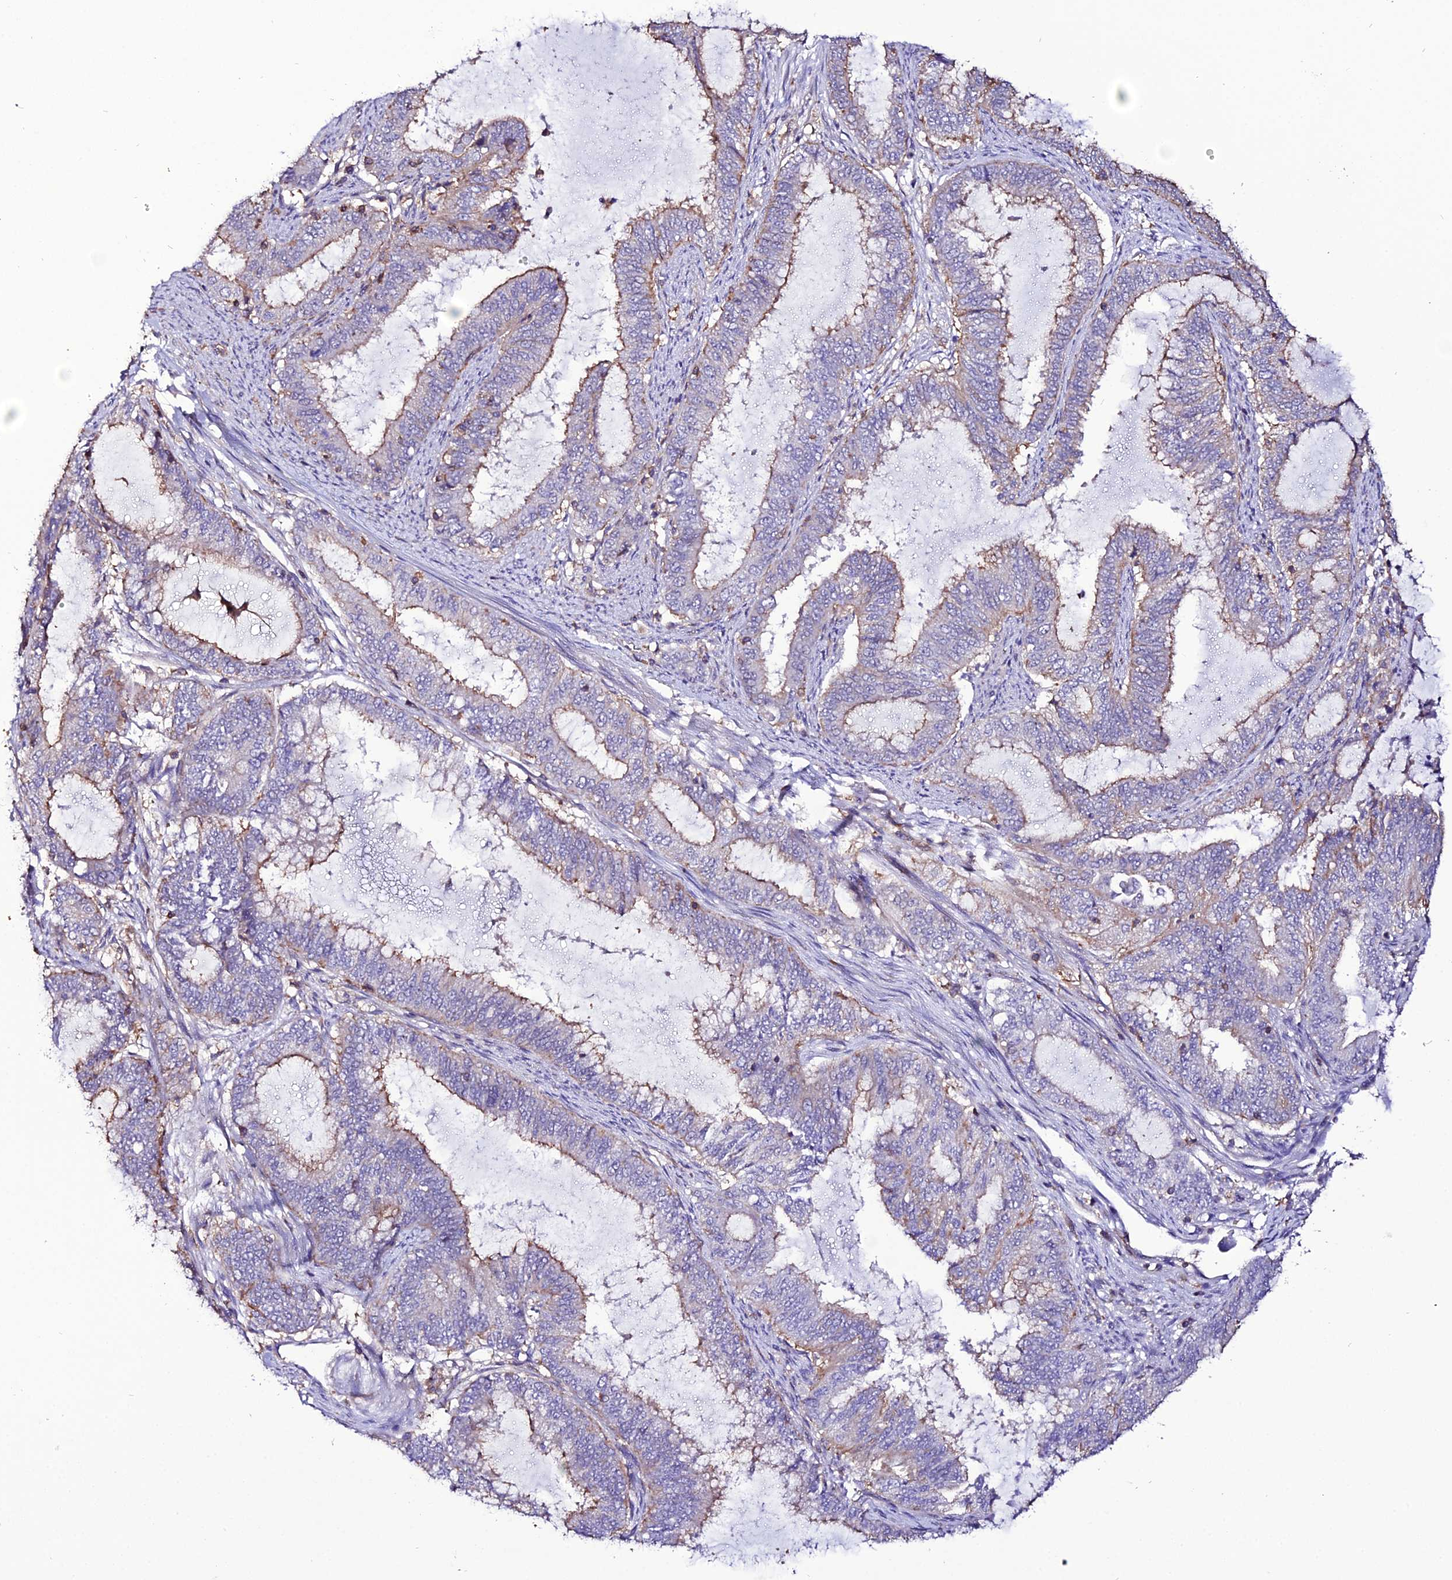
{"staining": {"intensity": "moderate", "quantity": "<25%", "location": "cytoplasmic/membranous"}, "tissue": "endometrial cancer", "cell_type": "Tumor cells", "image_type": "cancer", "snomed": [{"axis": "morphology", "description": "Adenocarcinoma, NOS"}, {"axis": "topography", "description": "Endometrium"}], "caption": "Protein expression by immunohistochemistry displays moderate cytoplasmic/membranous positivity in approximately <25% of tumor cells in endometrial adenocarcinoma. (brown staining indicates protein expression, while blue staining denotes nuclei).", "gene": "USP17L15", "patient": {"sex": "female", "age": 51}}